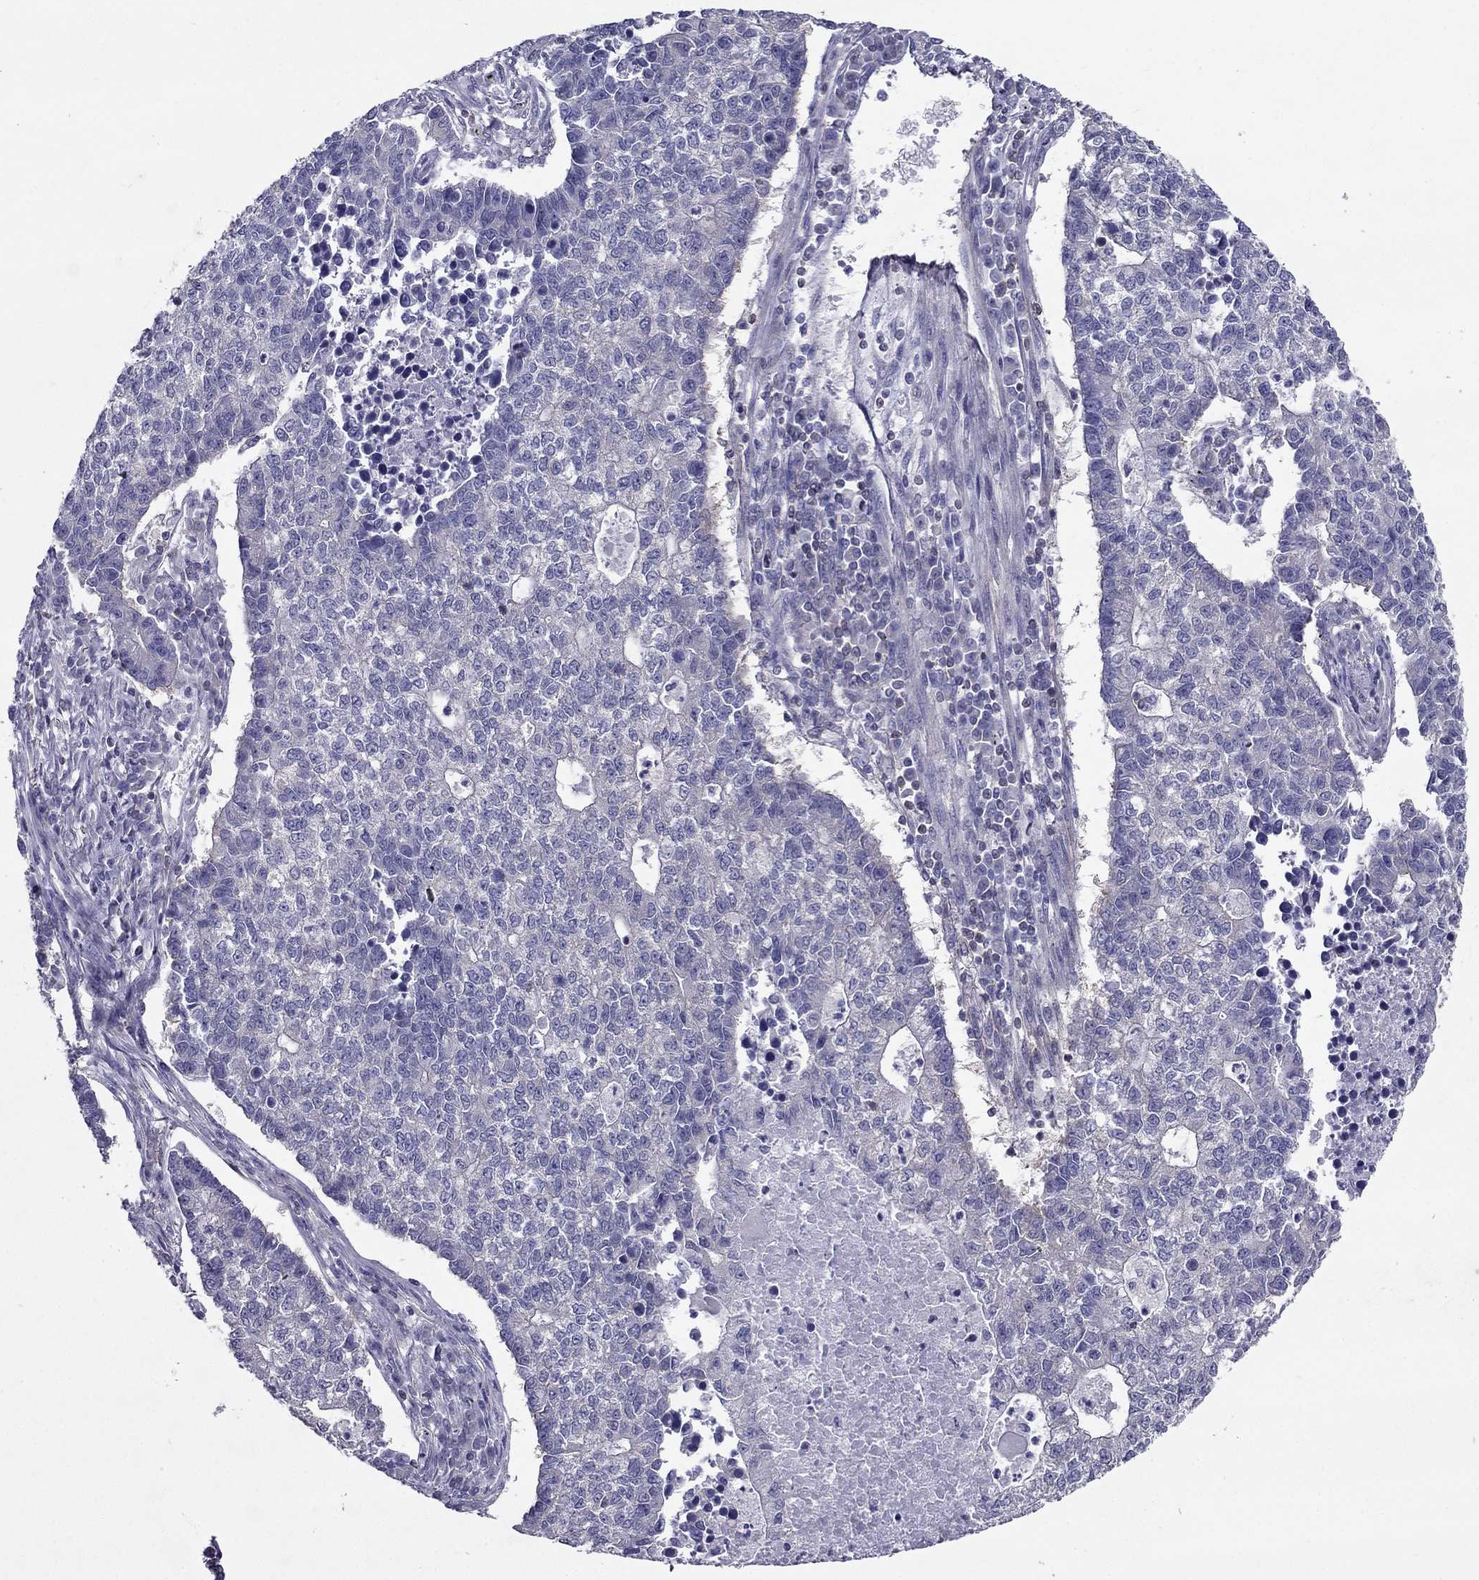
{"staining": {"intensity": "negative", "quantity": "none", "location": "none"}, "tissue": "lung cancer", "cell_type": "Tumor cells", "image_type": "cancer", "snomed": [{"axis": "morphology", "description": "Adenocarcinoma, NOS"}, {"axis": "topography", "description": "Lung"}], "caption": "The IHC photomicrograph has no significant staining in tumor cells of lung cancer tissue.", "gene": "AAK1", "patient": {"sex": "male", "age": 57}}